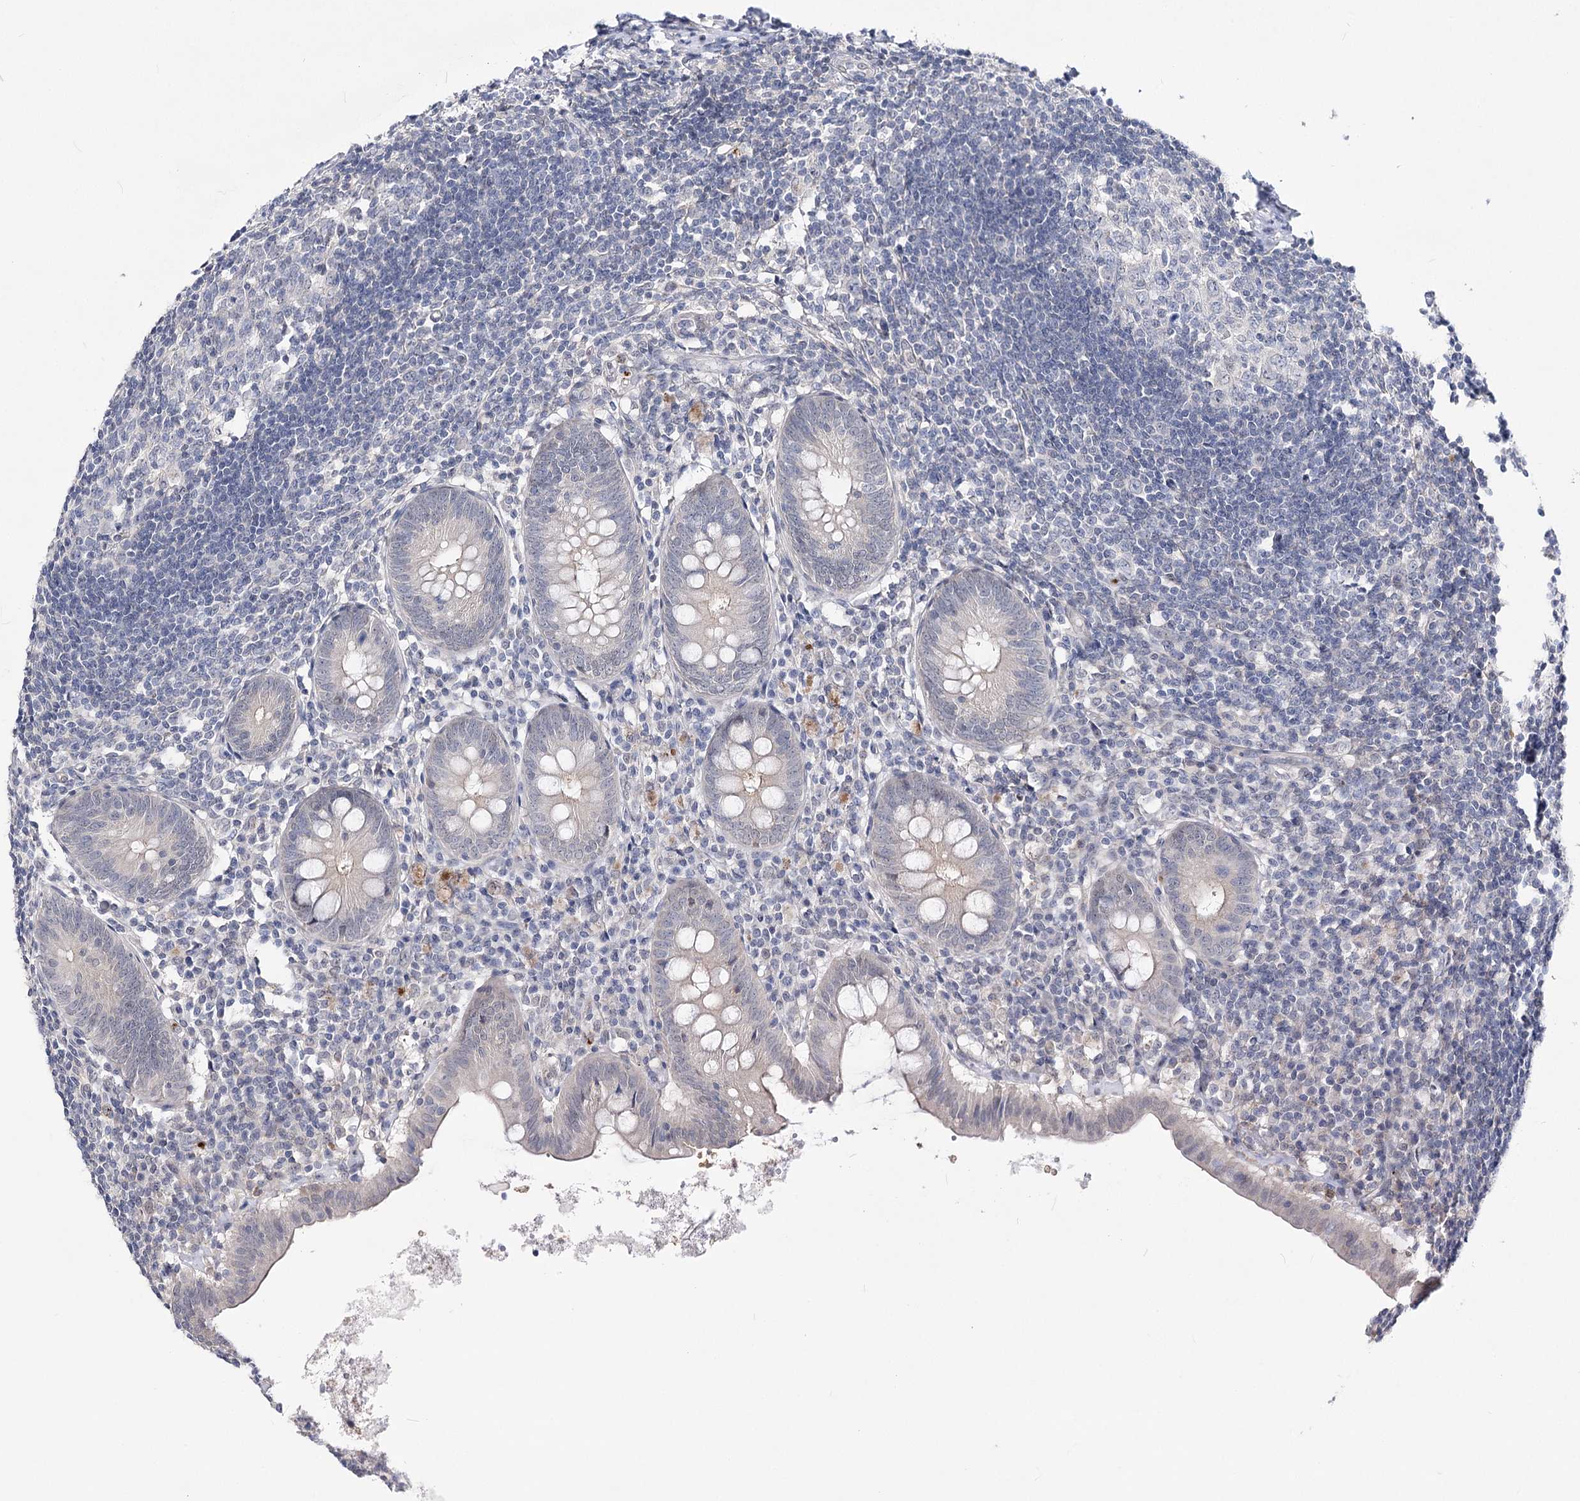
{"staining": {"intensity": "negative", "quantity": "none", "location": "none"}, "tissue": "appendix", "cell_type": "Glandular cells", "image_type": "normal", "snomed": [{"axis": "morphology", "description": "Normal tissue, NOS"}, {"axis": "topography", "description": "Appendix"}], "caption": "This is an immunohistochemistry histopathology image of benign appendix. There is no positivity in glandular cells.", "gene": "ATP10B", "patient": {"sex": "female", "age": 54}}